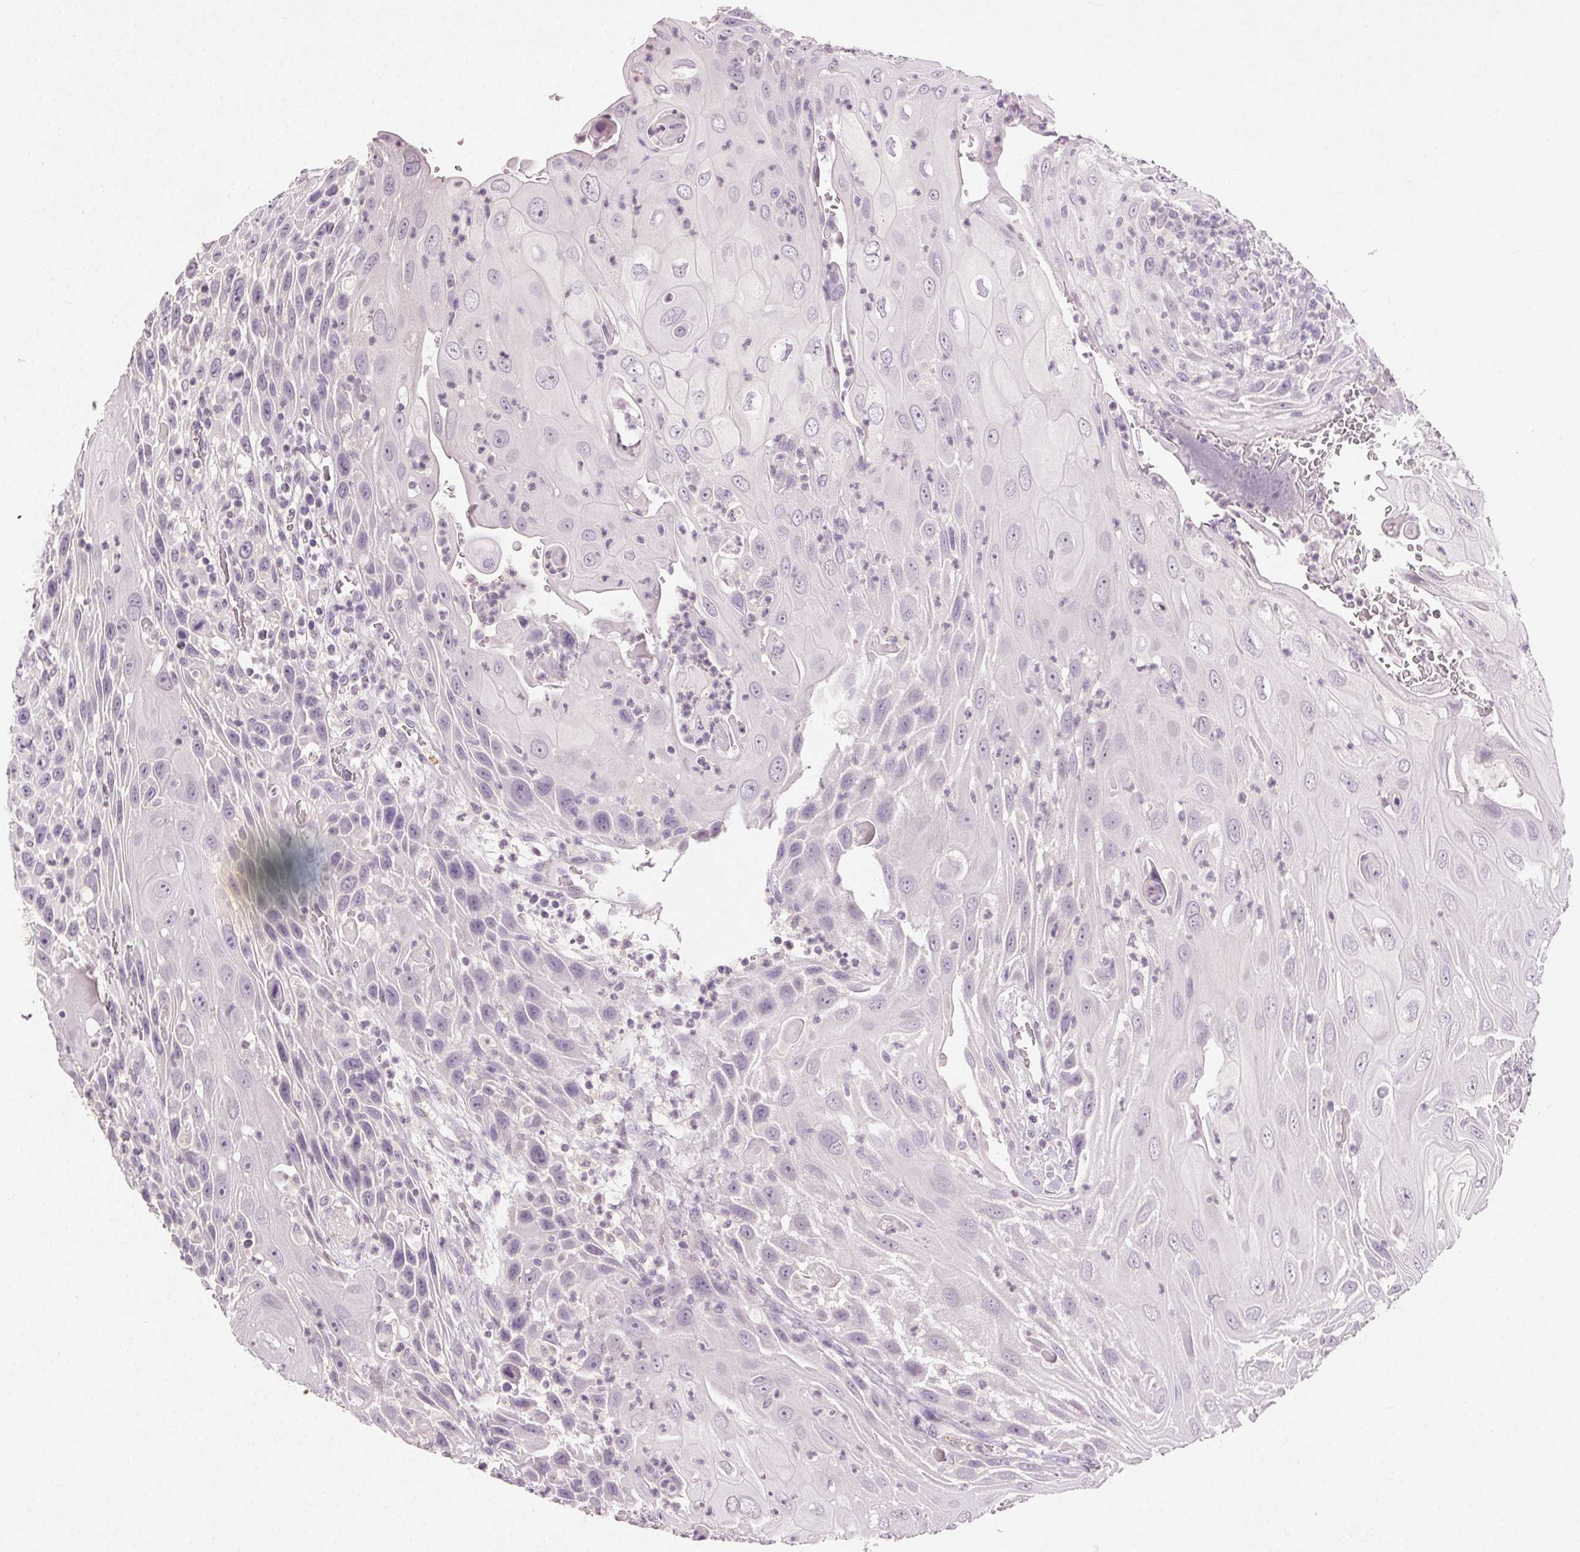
{"staining": {"intensity": "negative", "quantity": "none", "location": "none"}, "tissue": "head and neck cancer", "cell_type": "Tumor cells", "image_type": "cancer", "snomed": [{"axis": "morphology", "description": "Squamous cell carcinoma, NOS"}, {"axis": "topography", "description": "Head-Neck"}], "caption": "Photomicrograph shows no significant protein positivity in tumor cells of head and neck cancer (squamous cell carcinoma).", "gene": "CLTRN", "patient": {"sex": "male", "age": 69}}